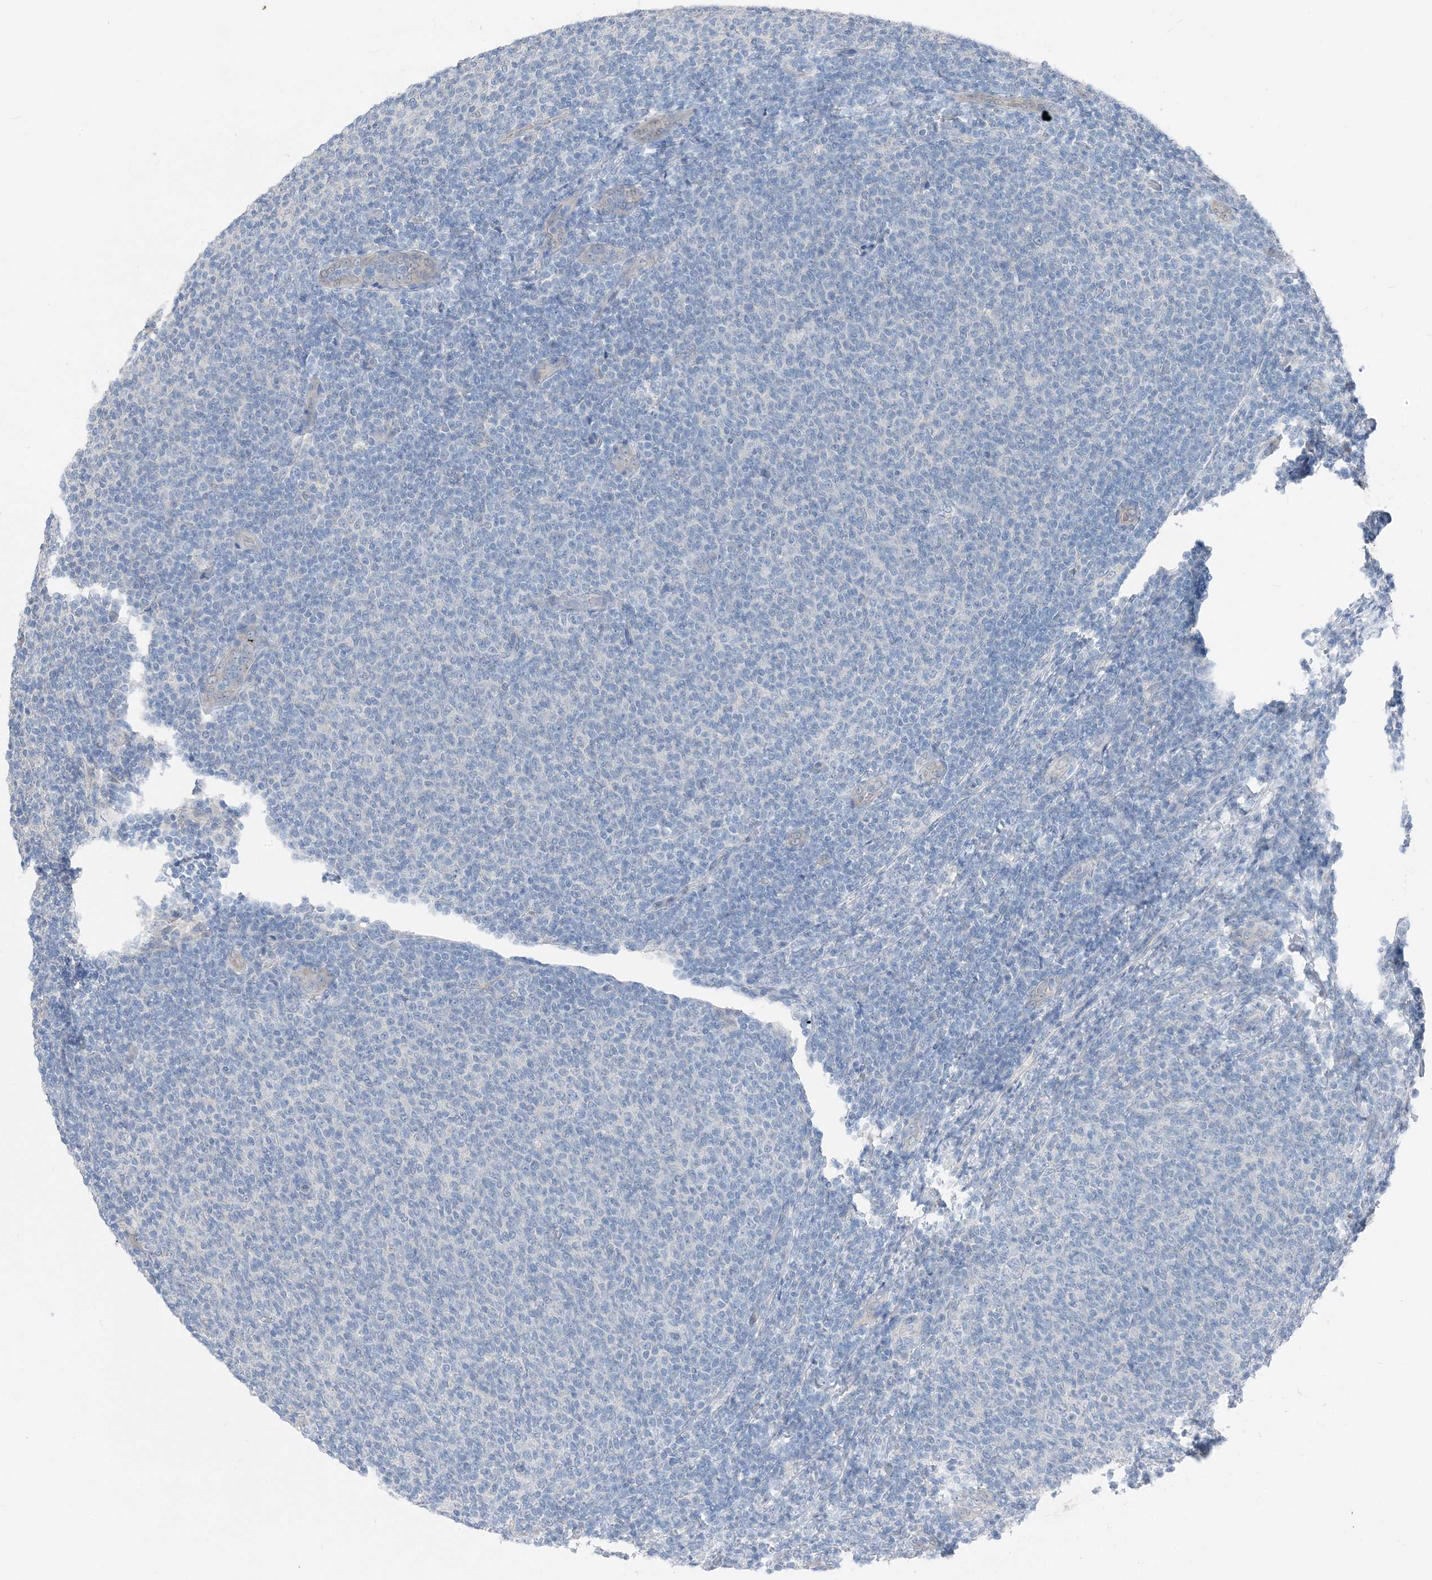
{"staining": {"intensity": "negative", "quantity": "none", "location": "none"}, "tissue": "lymphoma", "cell_type": "Tumor cells", "image_type": "cancer", "snomed": [{"axis": "morphology", "description": "Malignant lymphoma, non-Hodgkin's type, Low grade"}, {"axis": "topography", "description": "Lymph node"}], "caption": "Low-grade malignant lymphoma, non-Hodgkin's type stained for a protein using immunohistochemistry (IHC) displays no staining tumor cells.", "gene": "NCOA7", "patient": {"sex": "male", "age": 66}}